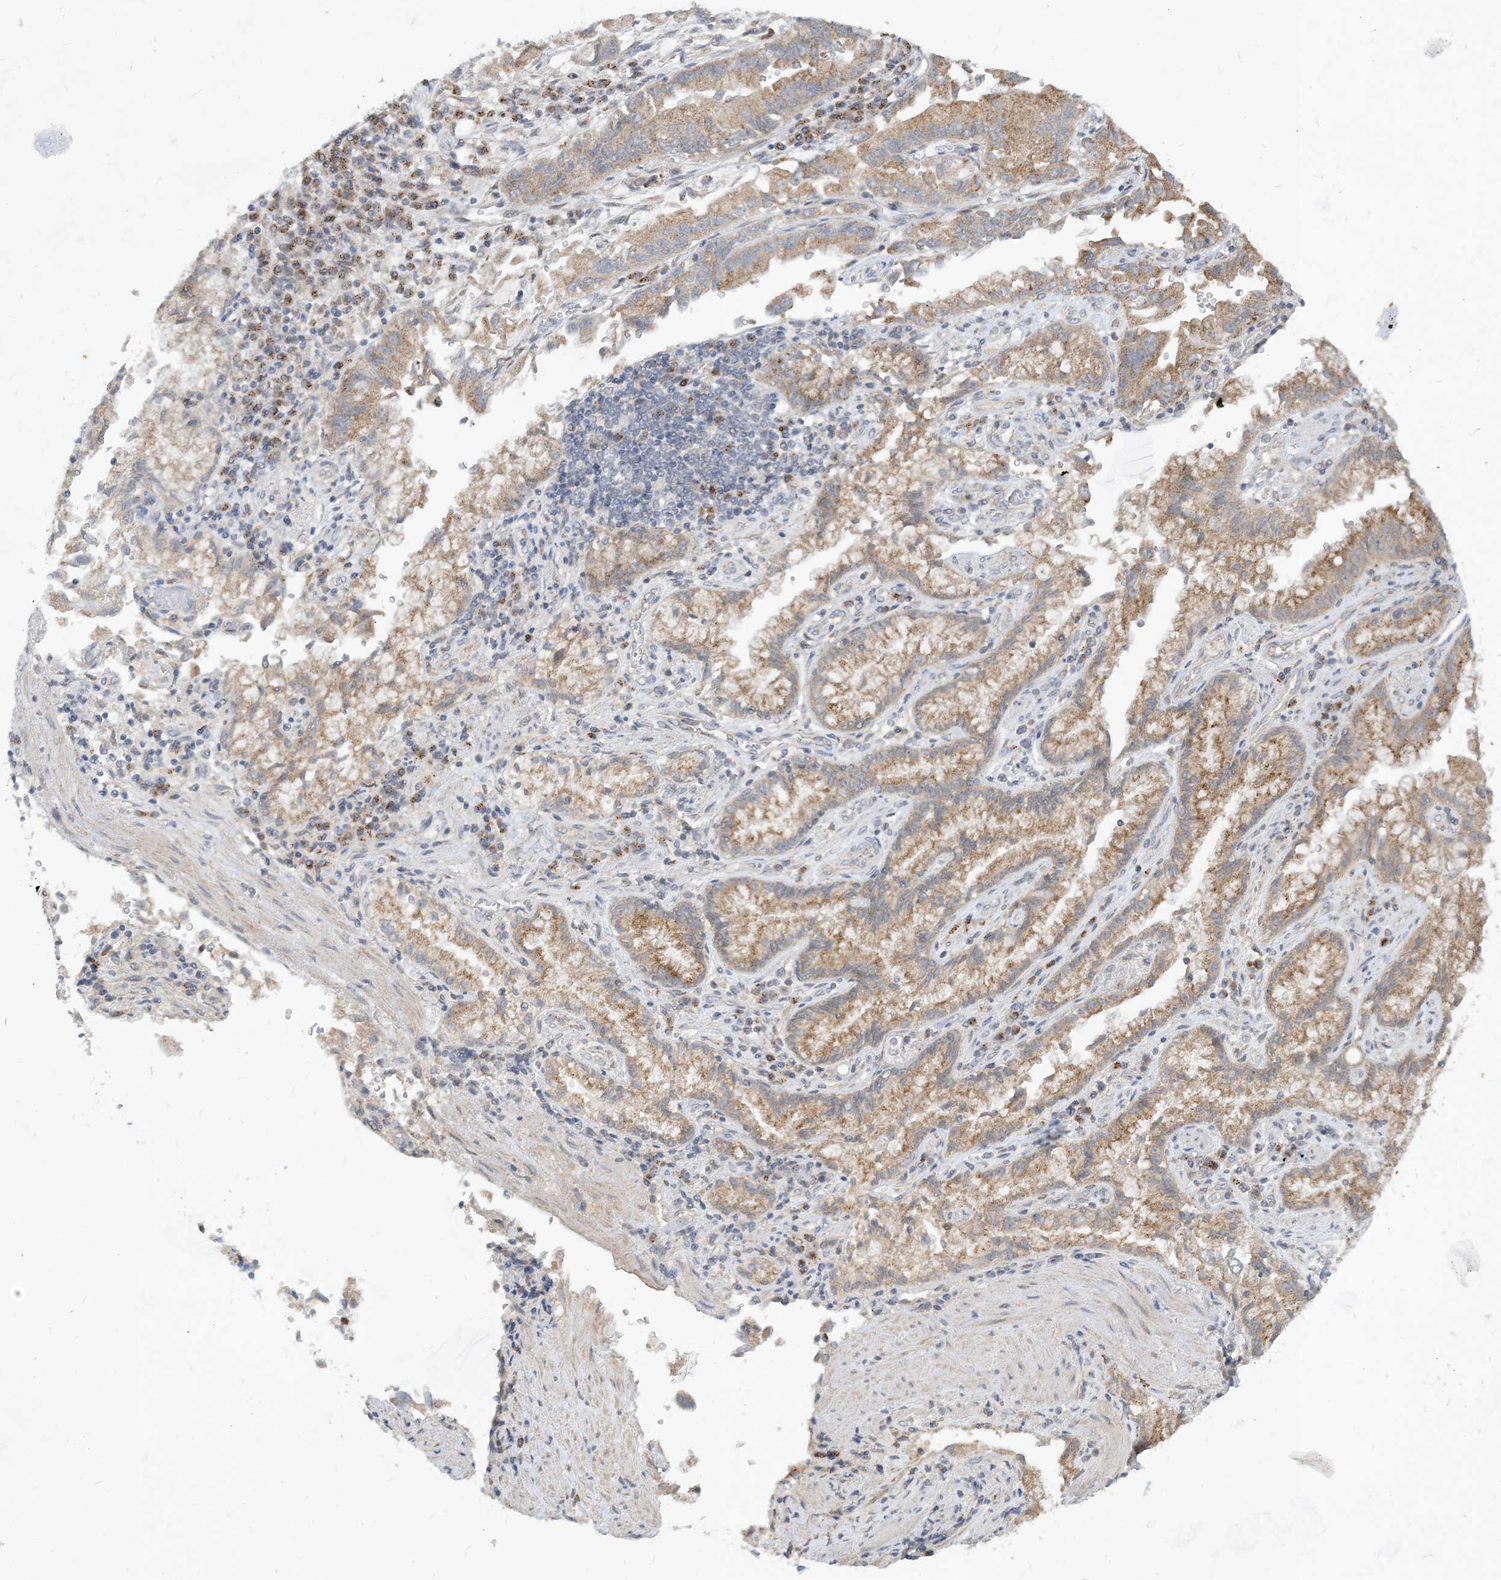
{"staining": {"intensity": "moderate", "quantity": ">75%", "location": "cytoplasmic/membranous"}, "tissue": "stomach cancer", "cell_type": "Tumor cells", "image_type": "cancer", "snomed": [{"axis": "morphology", "description": "Adenocarcinoma, NOS"}, {"axis": "topography", "description": "Stomach"}], "caption": "This is an image of immunohistochemistry (IHC) staining of stomach adenocarcinoma, which shows moderate positivity in the cytoplasmic/membranous of tumor cells.", "gene": "CCDC14", "patient": {"sex": "male", "age": 62}}